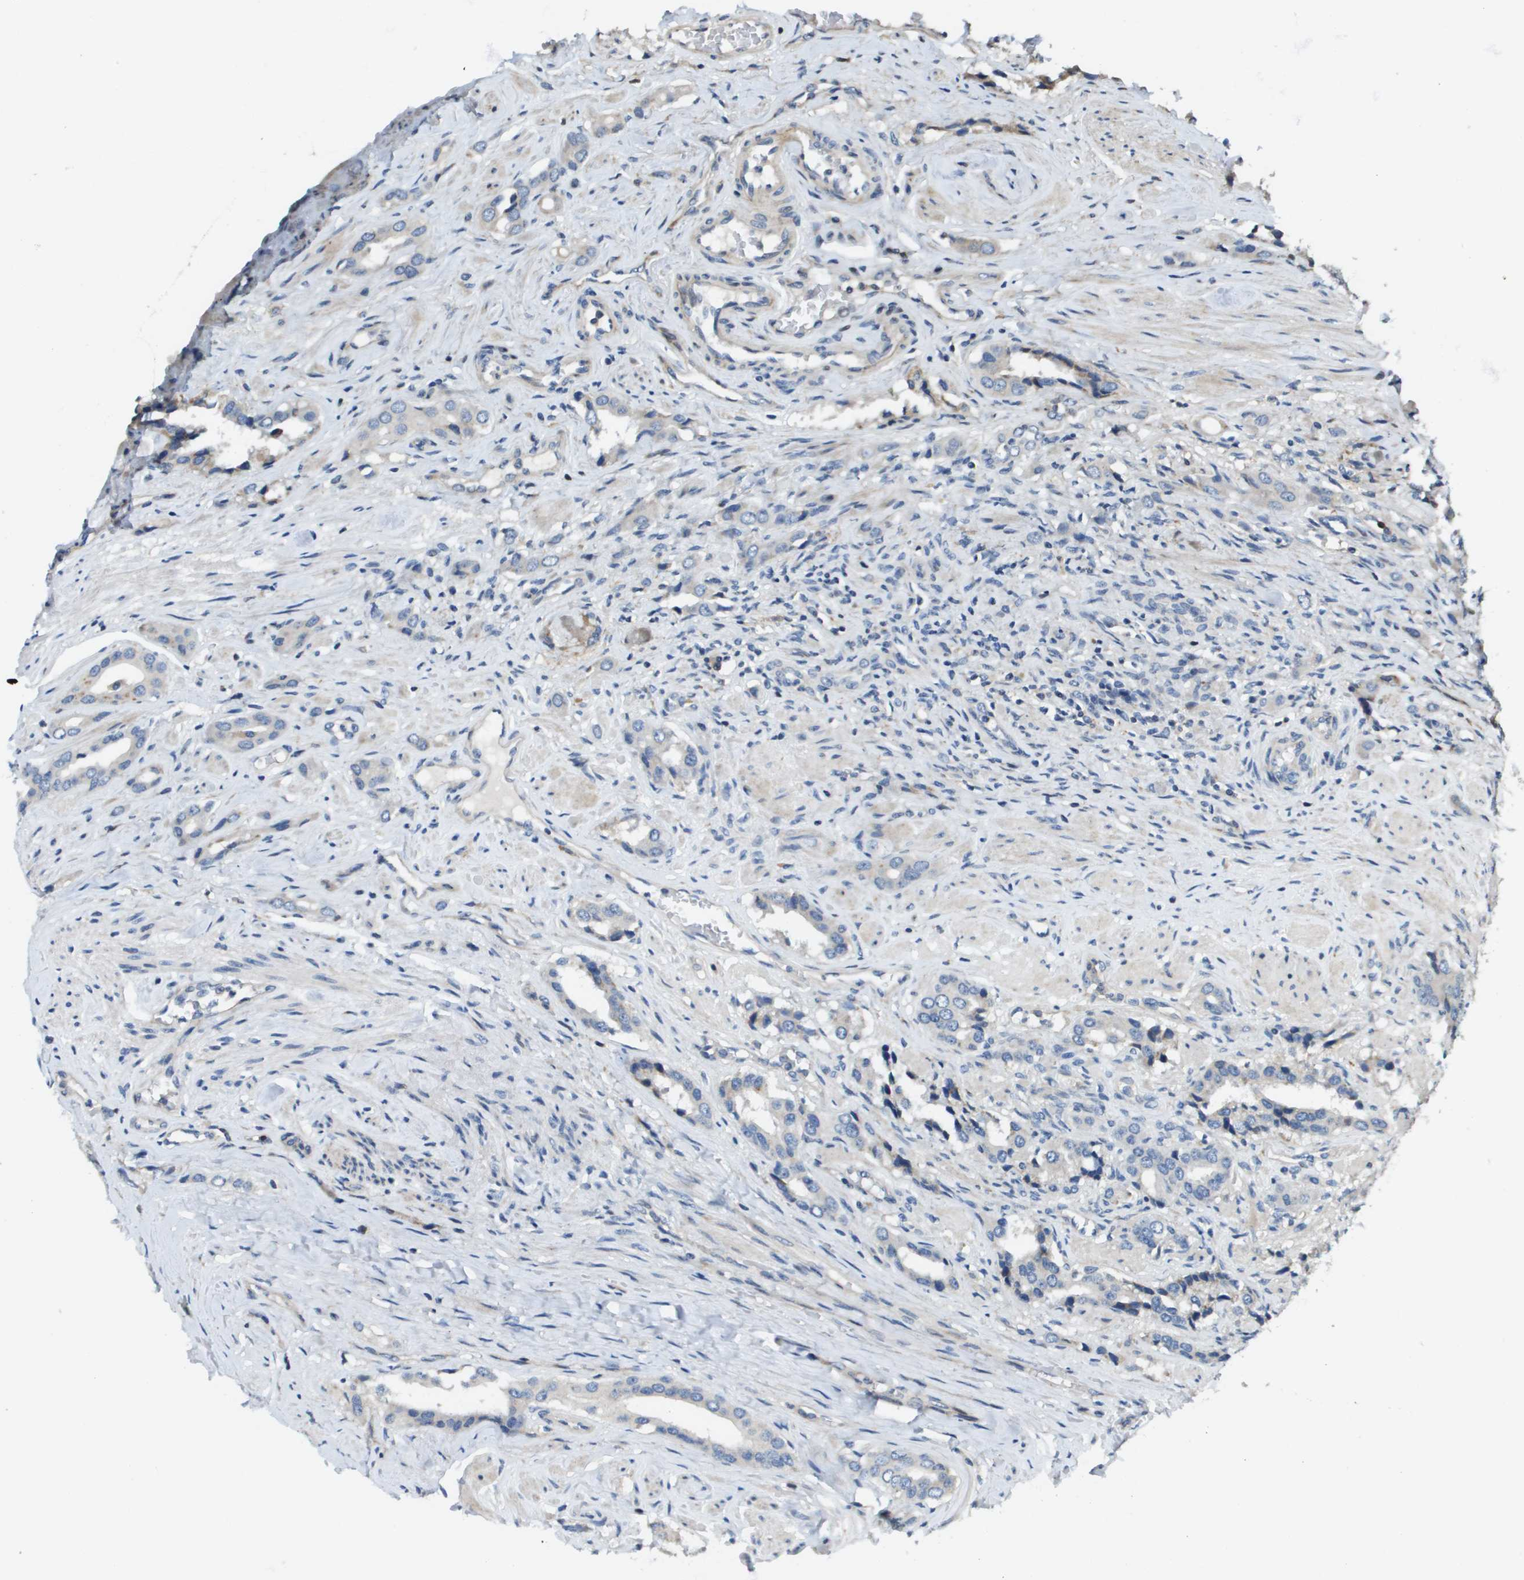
{"staining": {"intensity": "negative", "quantity": "none", "location": "none"}, "tissue": "prostate cancer", "cell_type": "Tumor cells", "image_type": "cancer", "snomed": [{"axis": "morphology", "description": "Adenocarcinoma, High grade"}, {"axis": "topography", "description": "Prostate"}], "caption": "Immunohistochemical staining of prostate cancer exhibits no significant staining in tumor cells.", "gene": "SCN4B", "patient": {"sex": "male", "age": 52}}